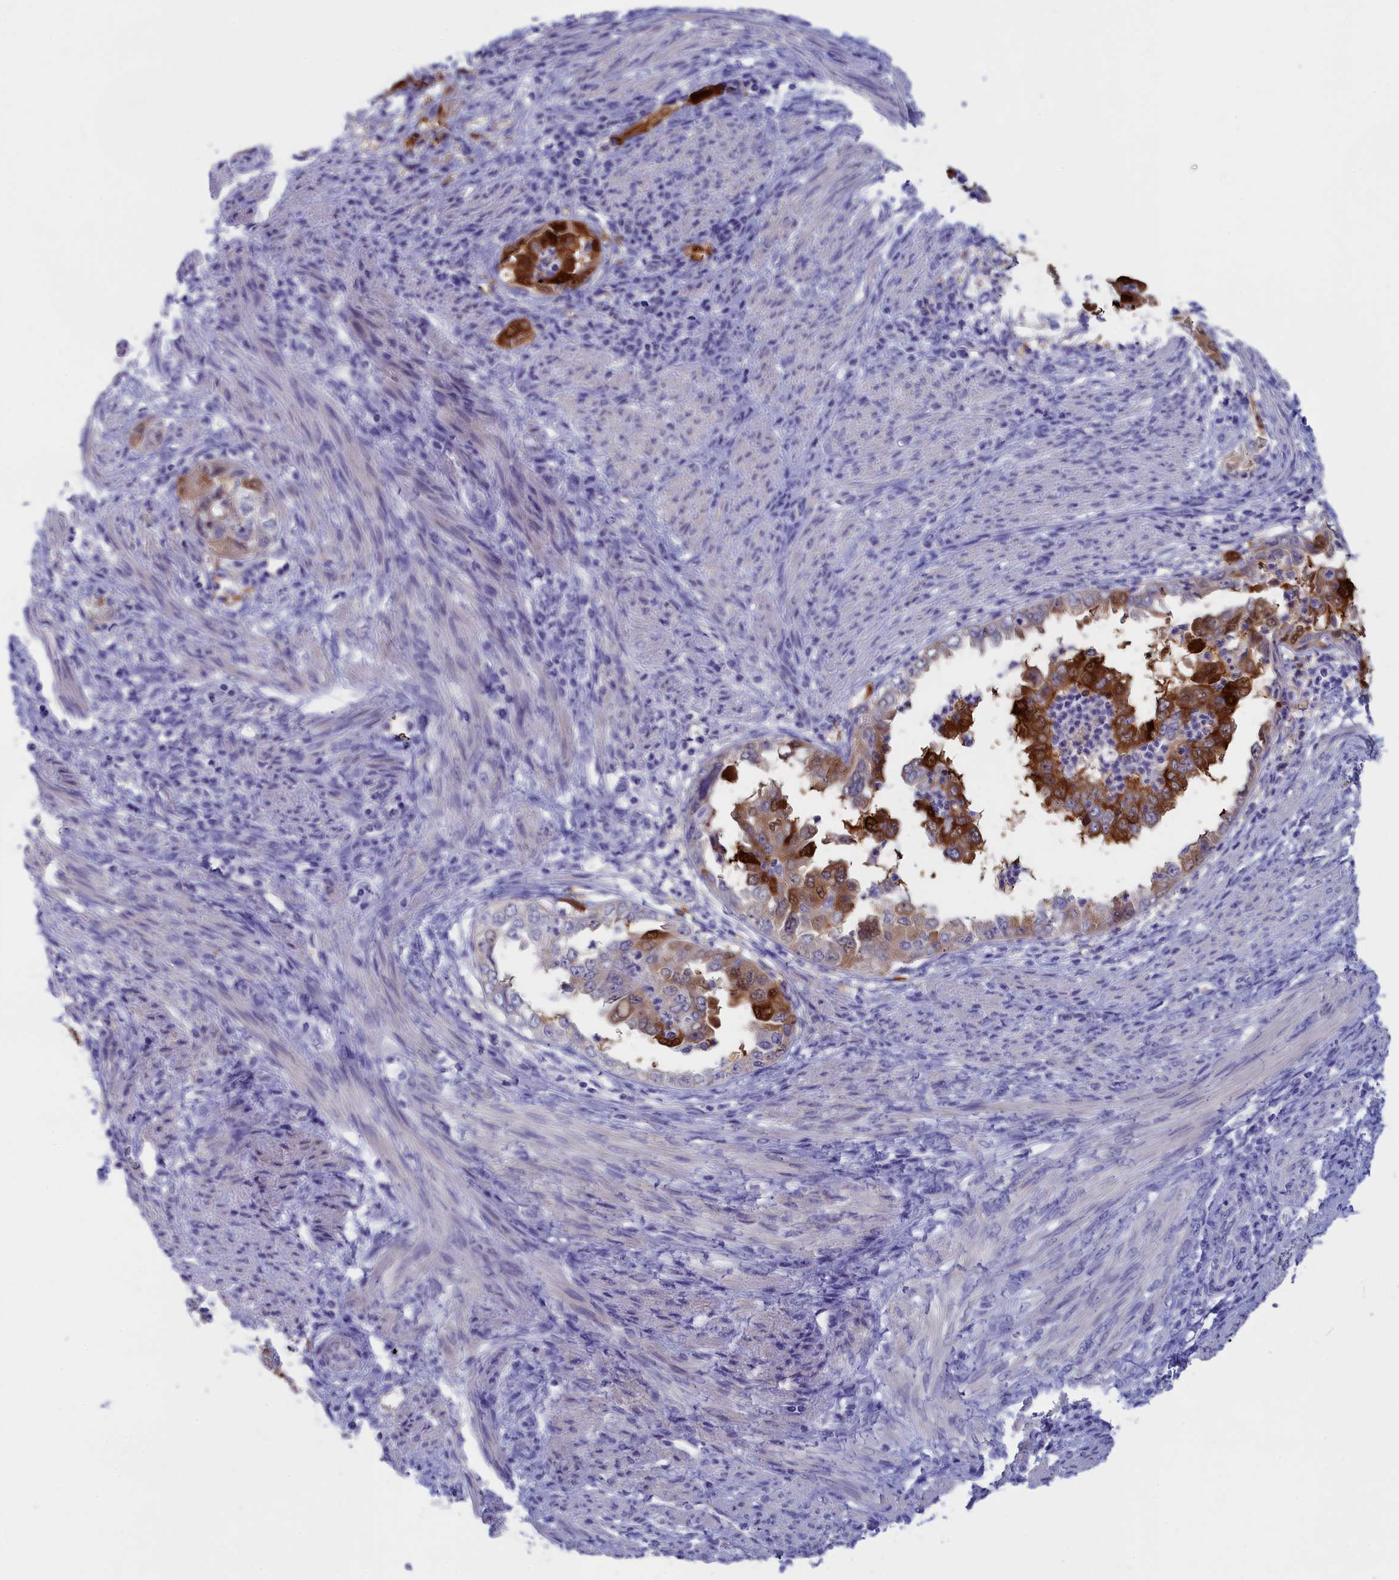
{"staining": {"intensity": "strong", "quantity": "25%-75%", "location": "cytoplasmic/membranous"}, "tissue": "endometrial cancer", "cell_type": "Tumor cells", "image_type": "cancer", "snomed": [{"axis": "morphology", "description": "Adenocarcinoma, NOS"}, {"axis": "topography", "description": "Endometrium"}], "caption": "Endometrial cancer tissue shows strong cytoplasmic/membranous staining in approximately 25%-75% of tumor cells, visualized by immunohistochemistry. Immunohistochemistry stains the protein of interest in brown and the nuclei are stained blue.", "gene": "ANKRD2", "patient": {"sex": "female", "age": 85}}